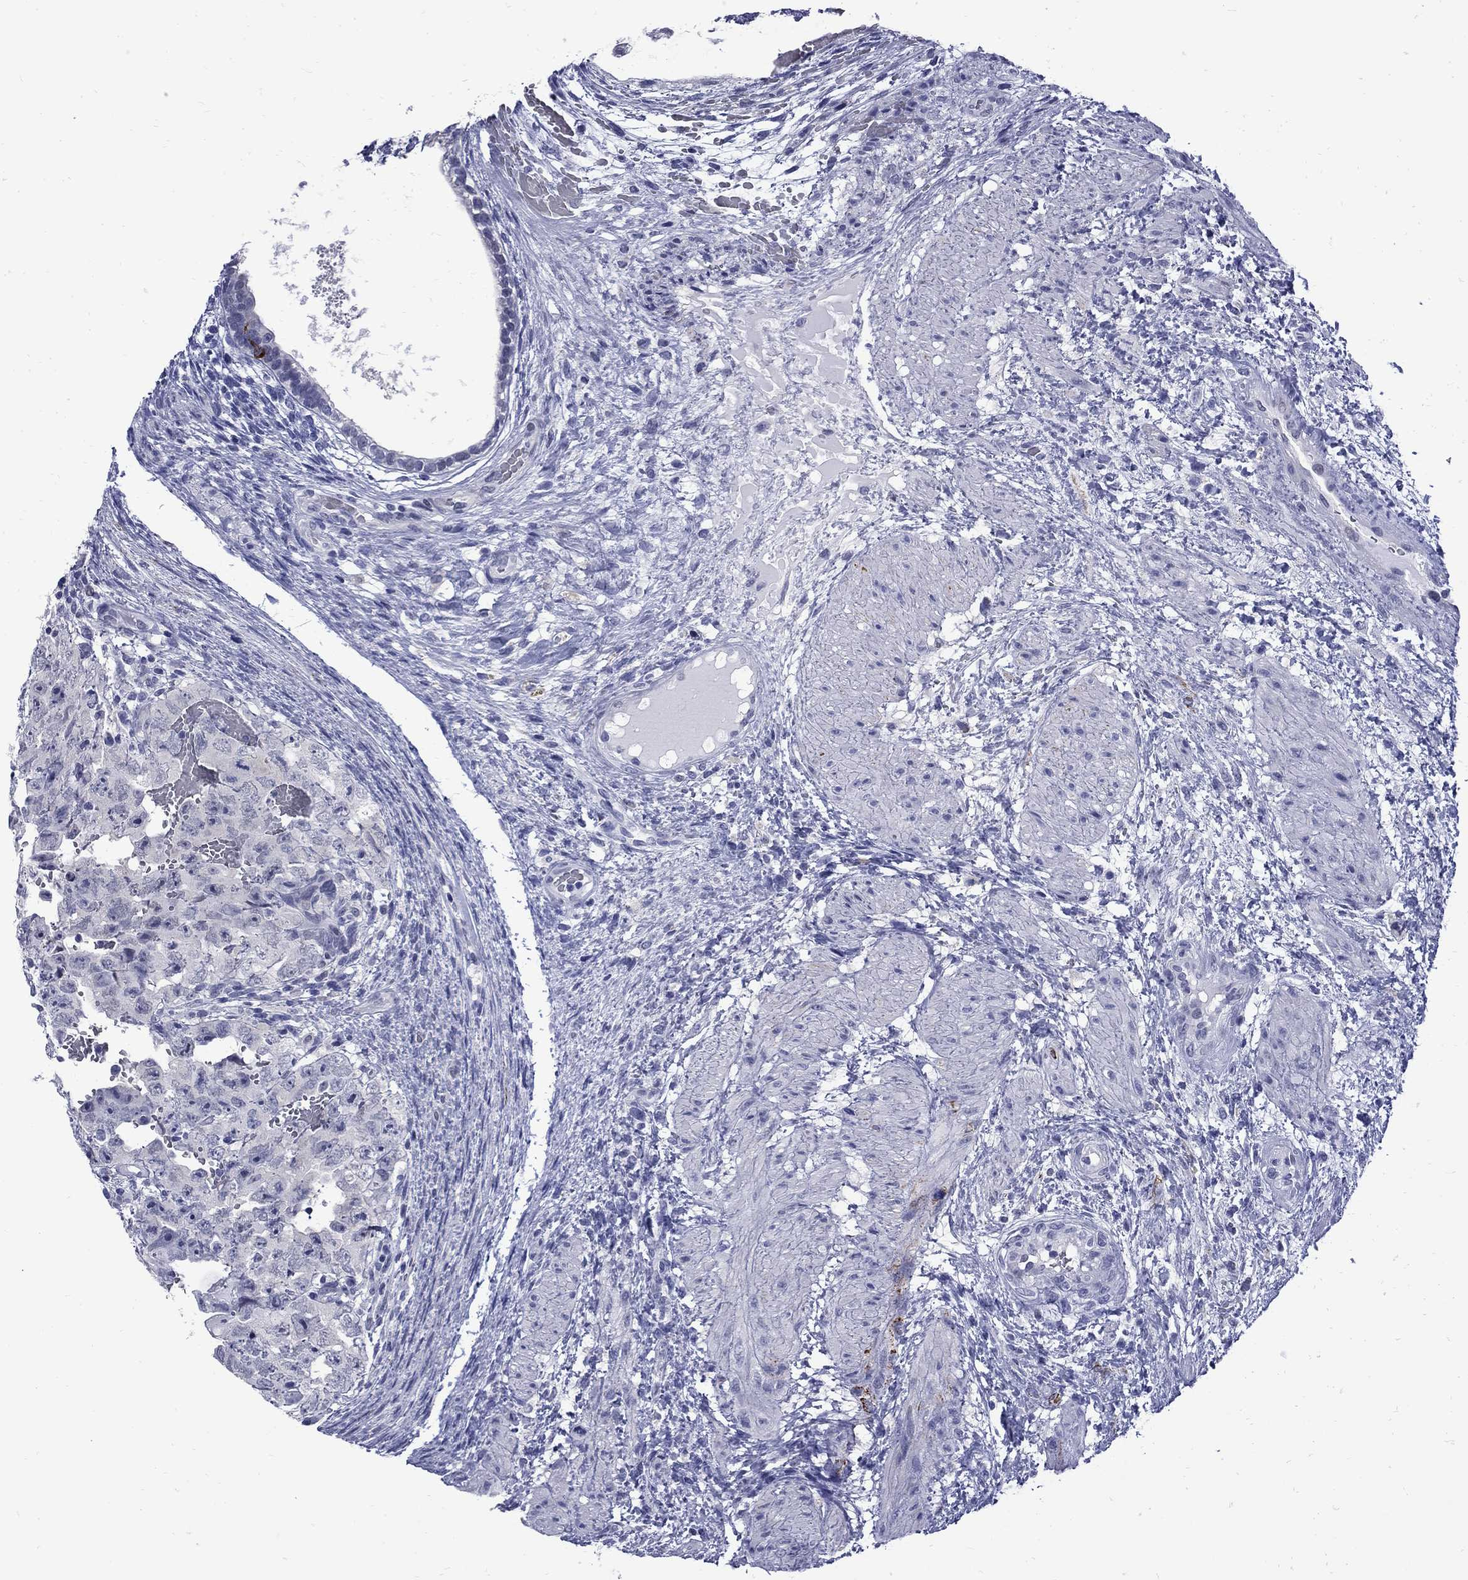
{"staining": {"intensity": "negative", "quantity": "none", "location": "none"}, "tissue": "testis cancer", "cell_type": "Tumor cells", "image_type": "cancer", "snomed": [{"axis": "morphology", "description": "Normal tissue, NOS"}, {"axis": "morphology", "description": "Carcinoma, Embryonal, NOS"}, {"axis": "topography", "description": "Testis"}, {"axis": "topography", "description": "Epididymis"}], "caption": "Testis embryonal carcinoma was stained to show a protein in brown. There is no significant positivity in tumor cells.", "gene": "MGARP", "patient": {"sex": "male", "age": 24}}